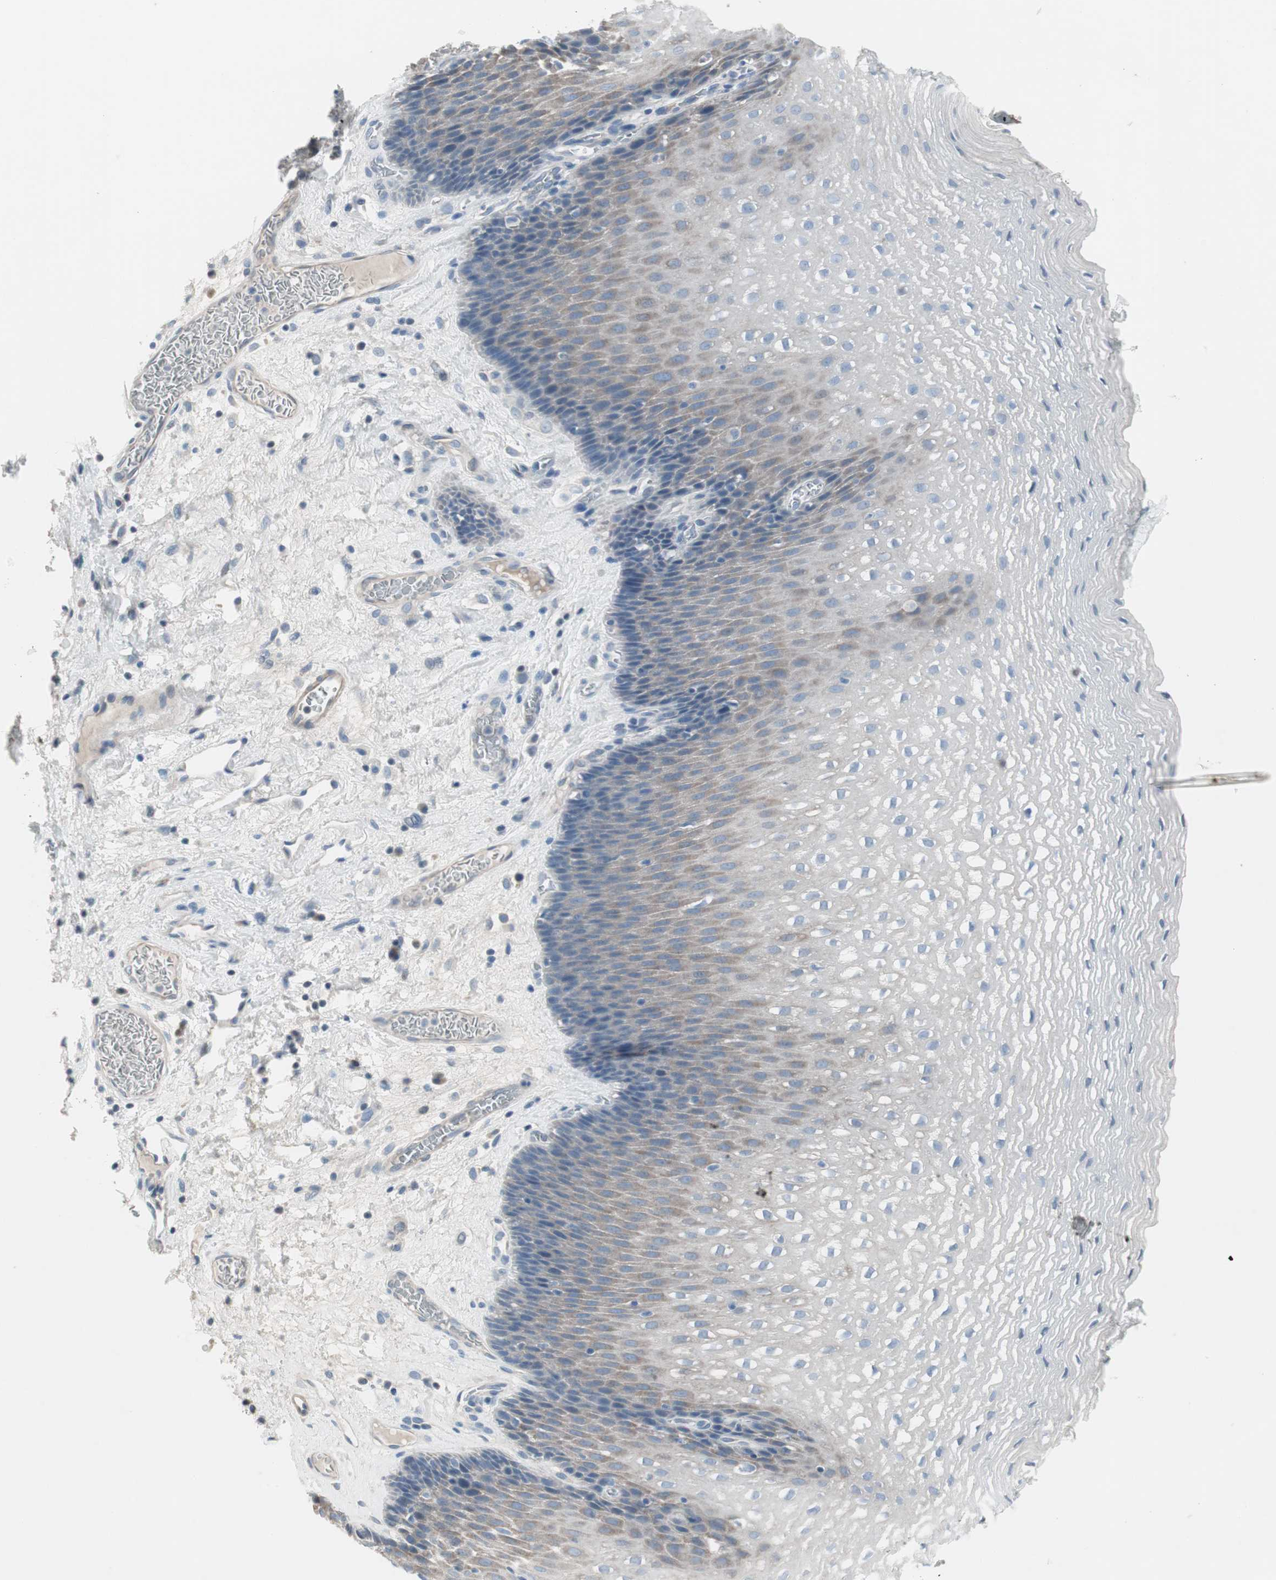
{"staining": {"intensity": "weak", "quantity": "<25%", "location": "cytoplasmic/membranous"}, "tissue": "esophagus", "cell_type": "Squamous epithelial cells", "image_type": "normal", "snomed": [{"axis": "morphology", "description": "Normal tissue, NOS"}, {"axis": "topography", "description": "Esophagus"}], "caption": "The micrograph reveals no significant positivity in squamous epithelial cells of esophagus. (Stains: DAB (3,3'-diaminobenzidine) immunohistochemistry with hematoxylin counter stain, Microscopy: brightfield microscopy at high magnification).", "gene": "PIGR", "patient": {"sex": "male", "age": 48}}